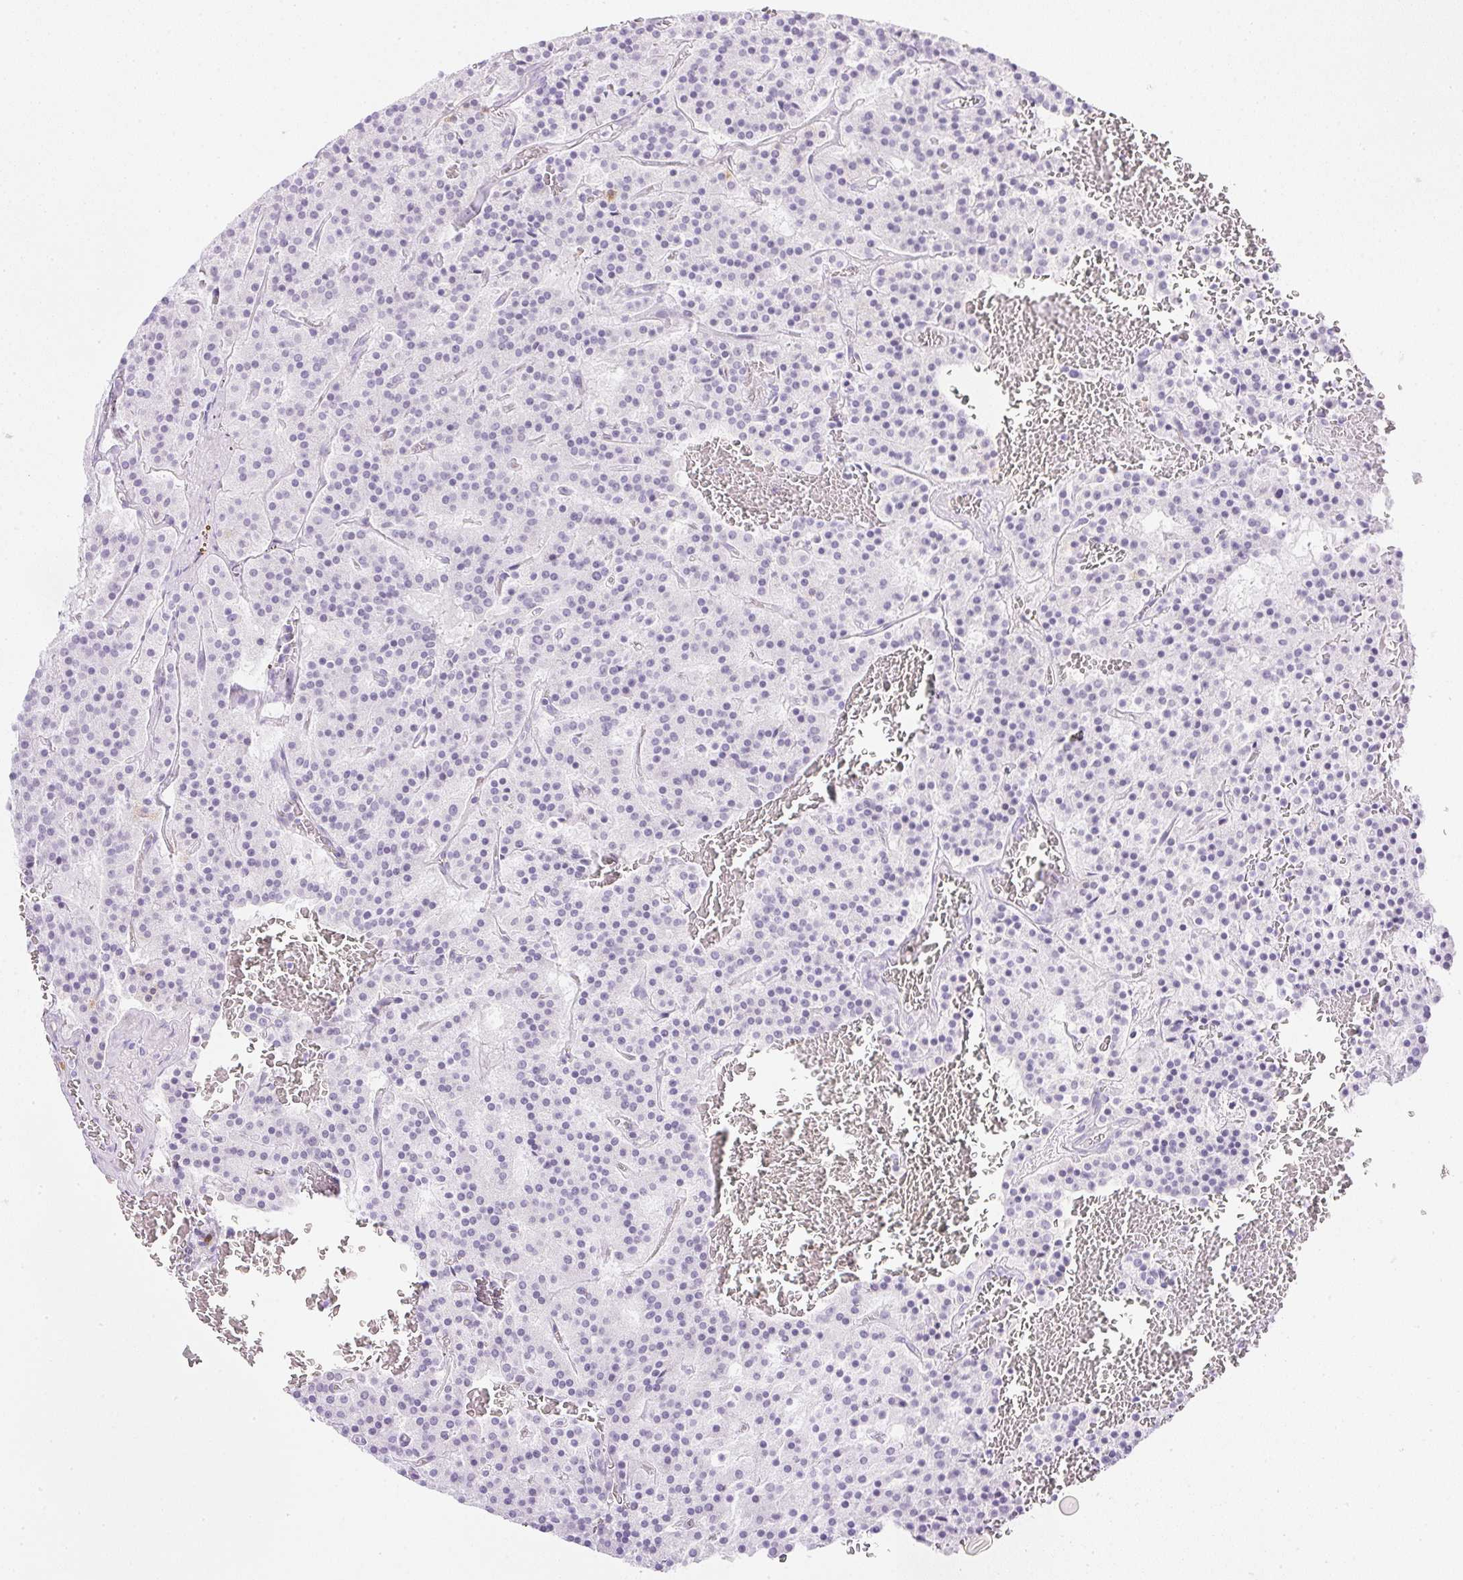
{"staining": {"intensity": "negative", "quantity": "none", "location": "none"}, "tissue": "carcinoid", "cell_type": "Tumor cells", "image_type": "cancer", "snomed": [{"axis": "morphology", "description": "Carcinoid, malignant, NOS"}, {"axis": "topography", "description": "Lung"}], "caption": "Tumor cells show no significant staining in carcinoid (malignant). (IHC, brightfield microscopy, high magnification).", "gene": "CPB1", "patient": {"sex": "male", "age": 70}}